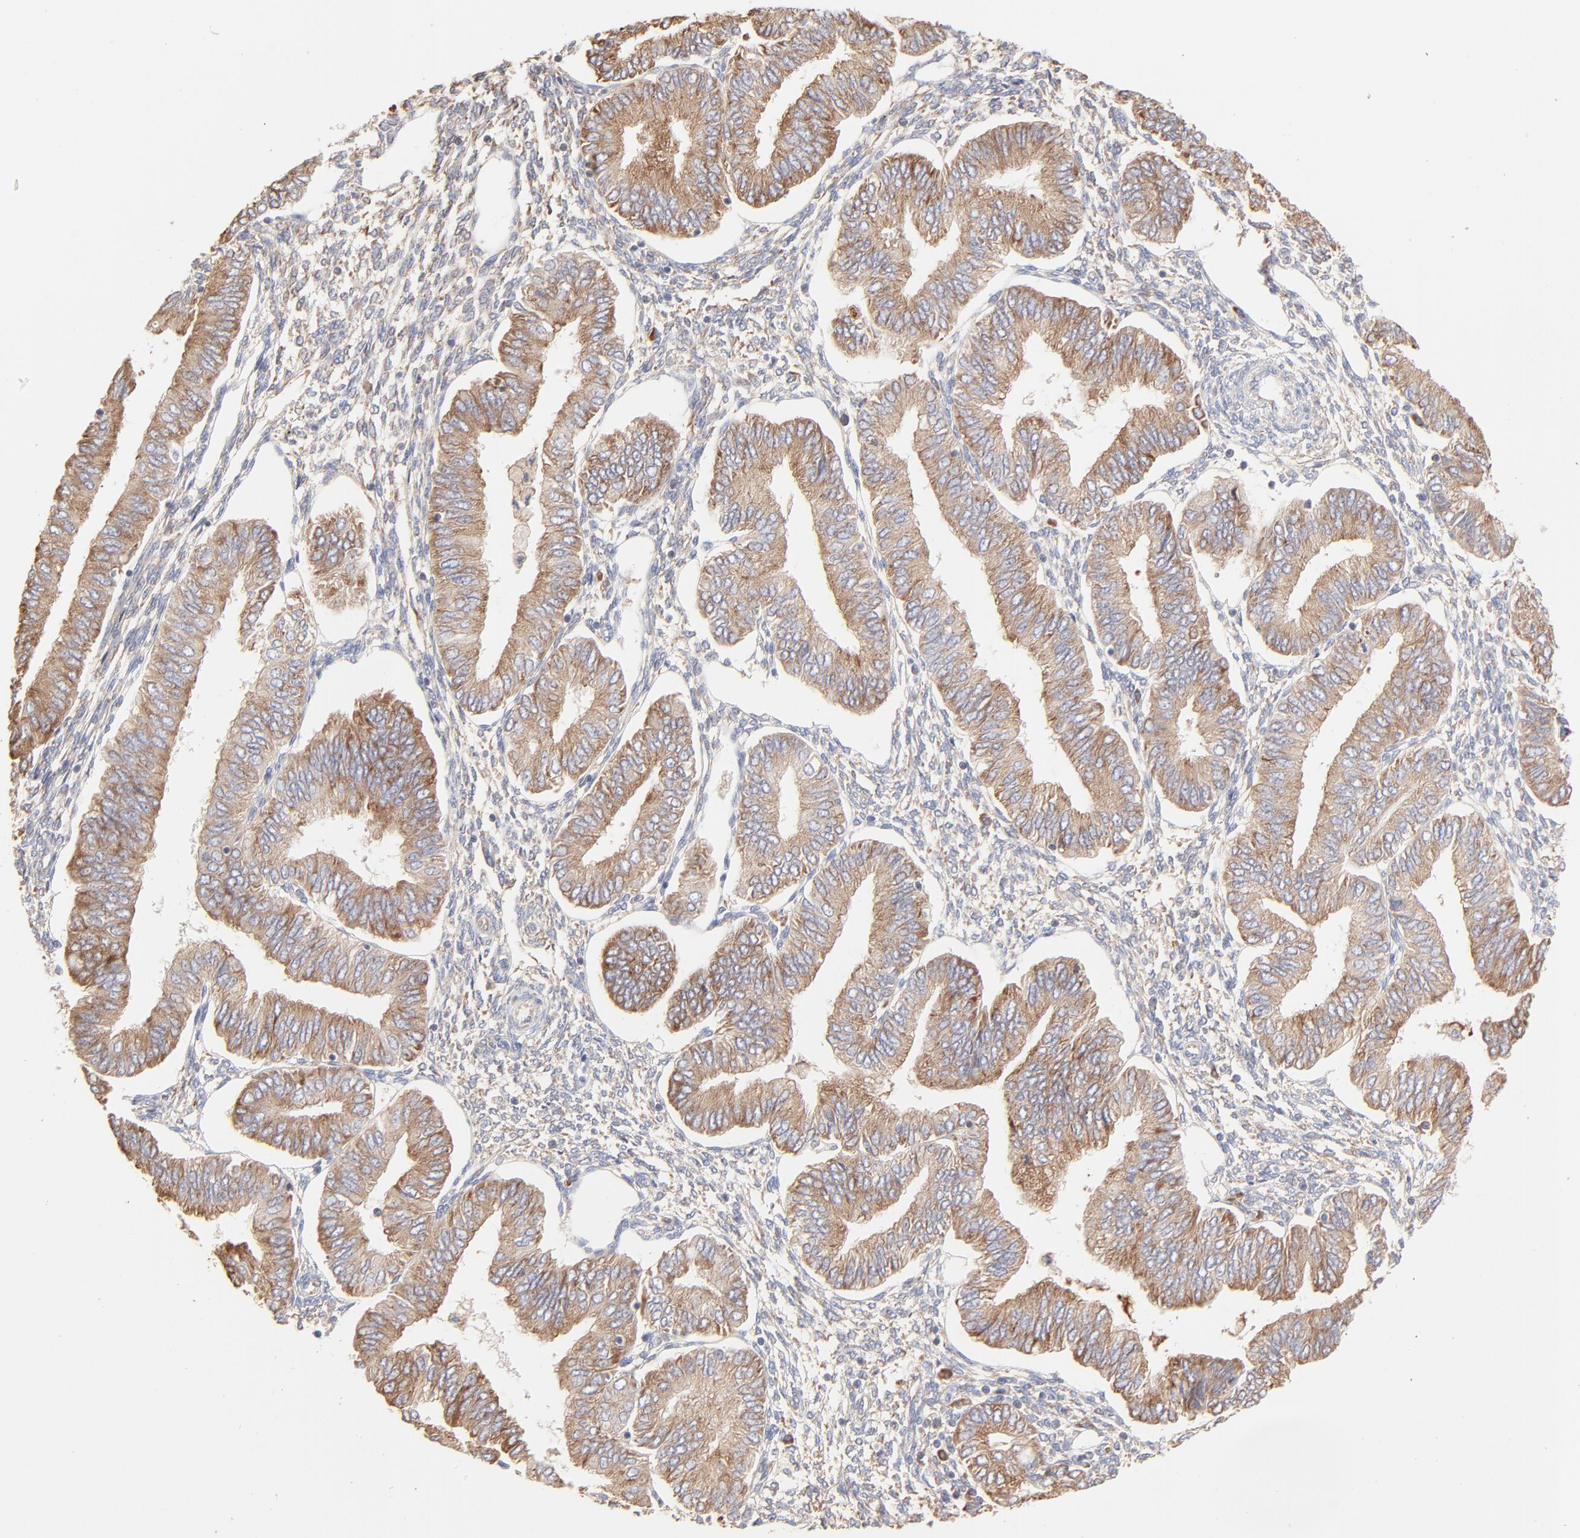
{"staining": {"intensity": "moderate", "quantity": ">75%", "location": "cytoplasmic/membranous"}, "tissue": "endometrial cancer", "cell_type": "Tumor cells", "image_type": "cancer", "snomed": [{"axis": "morphology", "description": "Adenocarcinoma, NOS"}, {"axis": "topography", "description": "Endometrium"}], "caption": "A micrograph showing moderate cytoplasmic/membranous staining in approximately >75% of tumor cells in endometrial cancer, as visualized by brown immunohistochemical staining.", "gene": "RPS21", "patient": {"sex": "female", "age": 51}}